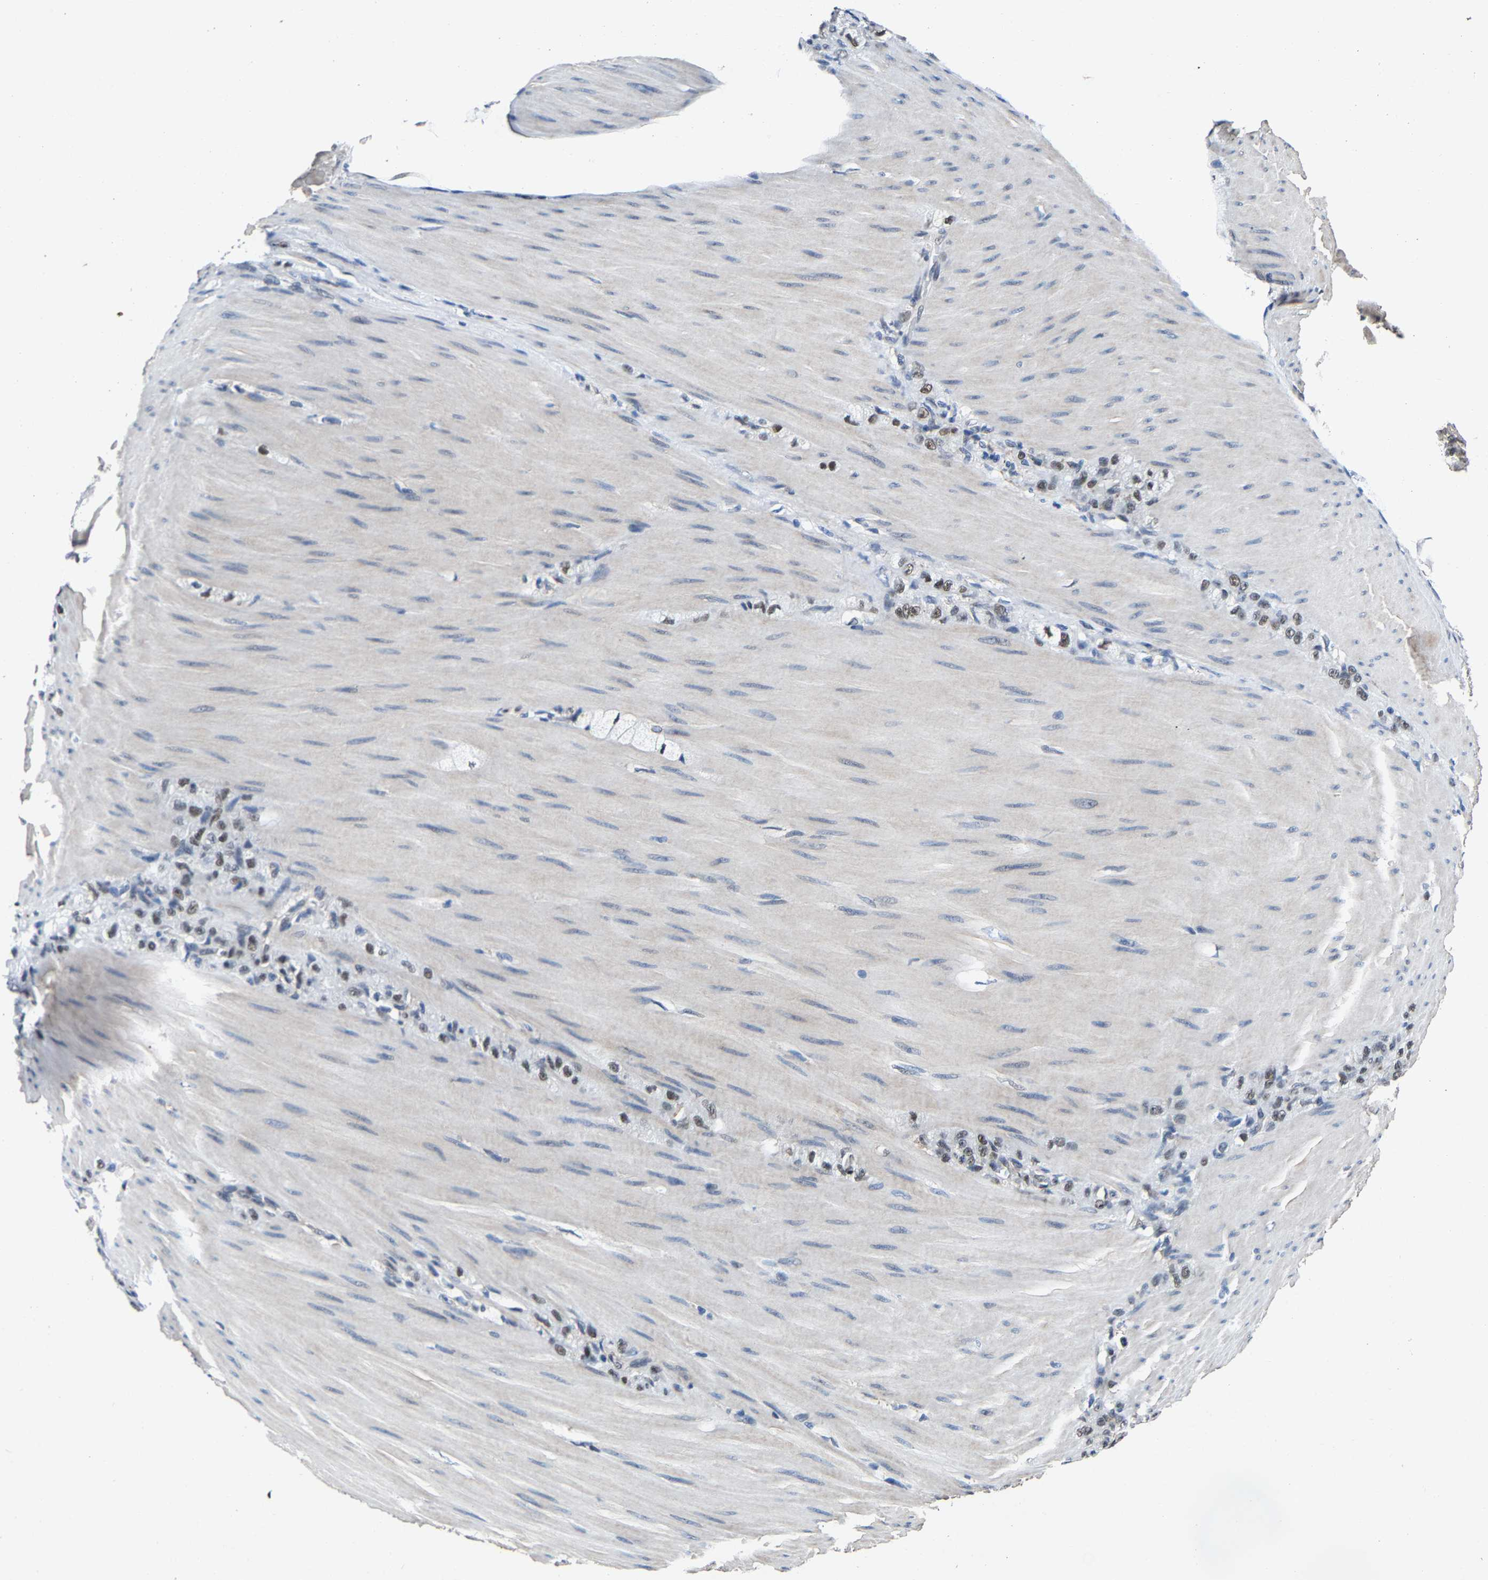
{"staining": {"intensity": "moderate", "quantity": "25%-75%", "location": "nuclear"}, "tissue": "stomach cancer", "cell_type": "Tumor cells", "image_type": "cancer", "snomed": [{"axis": "morphology", "description": "Normal tissue, NOS"}, {"axis": "morphology", "description": "Adenocarcinoma, NOS"}, {"axis": "topography", "description": "Stomach"}], "caption": "Human stomach cancer stained for a protein (brown) demonstrates moderate nuclear positive positivity in about 25%-75% of tumor cells.", "gene": "METTL1", "patient": {"sex": "male", "age": 82}}